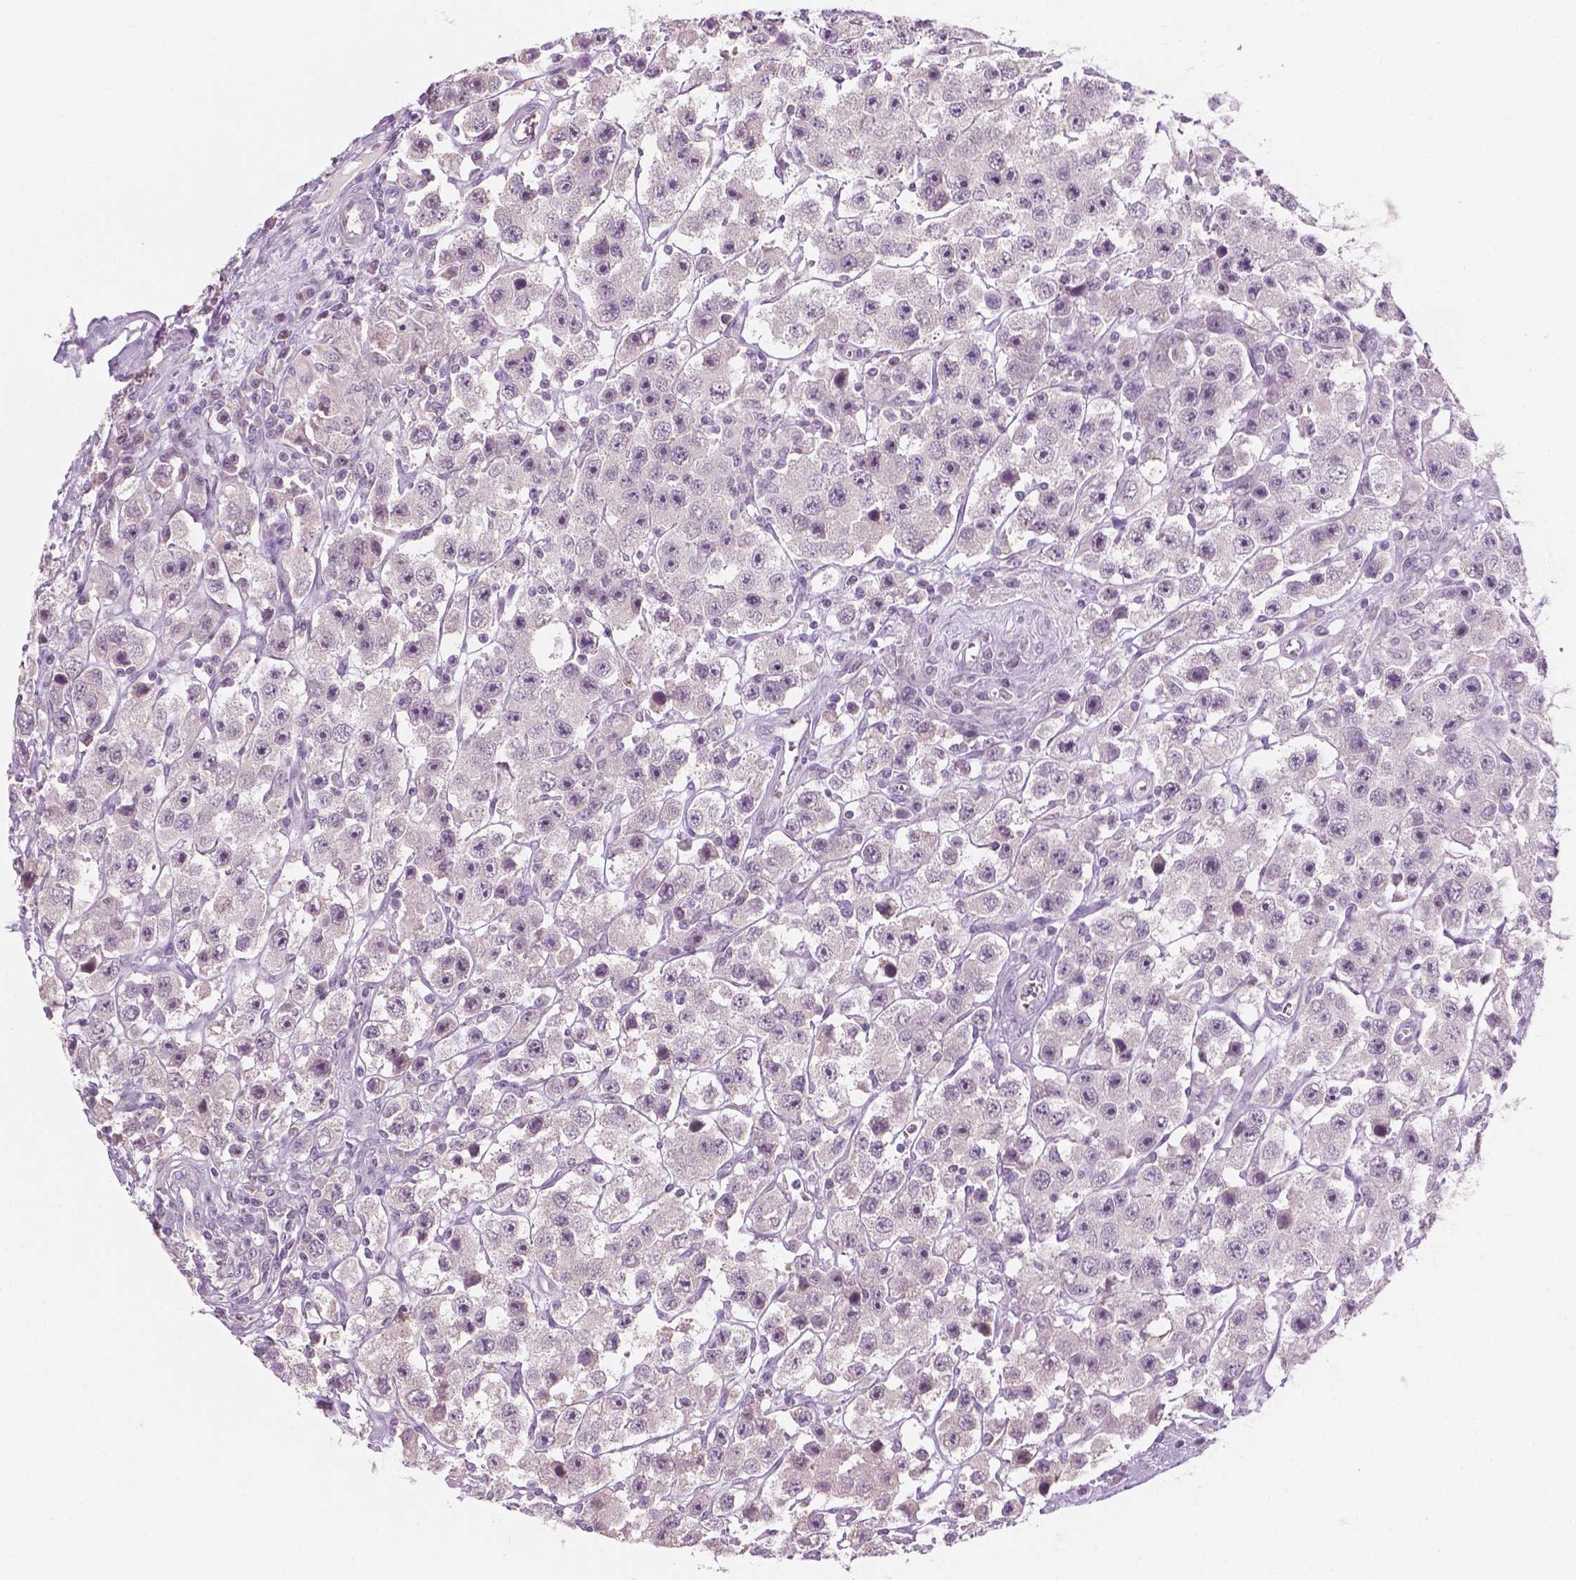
{"staining": {"intensity": "negative", "quantity": "none", "location": "none"}, "tissue": "testis cancer", "cell_type": "Tumor cells", "image_type": "cancer", "snomed": [{"axis": "morphology", "description": "Seminoma, NOS"}, {"axis": "topography", "description": "Testis"}], "caption": "This is an immunohistochemistry photomicrograph of human testis cancer. There is no staining in tumor cells.", "gene": "CFAP126", "patient": {"sex": "male", "age": 45}}